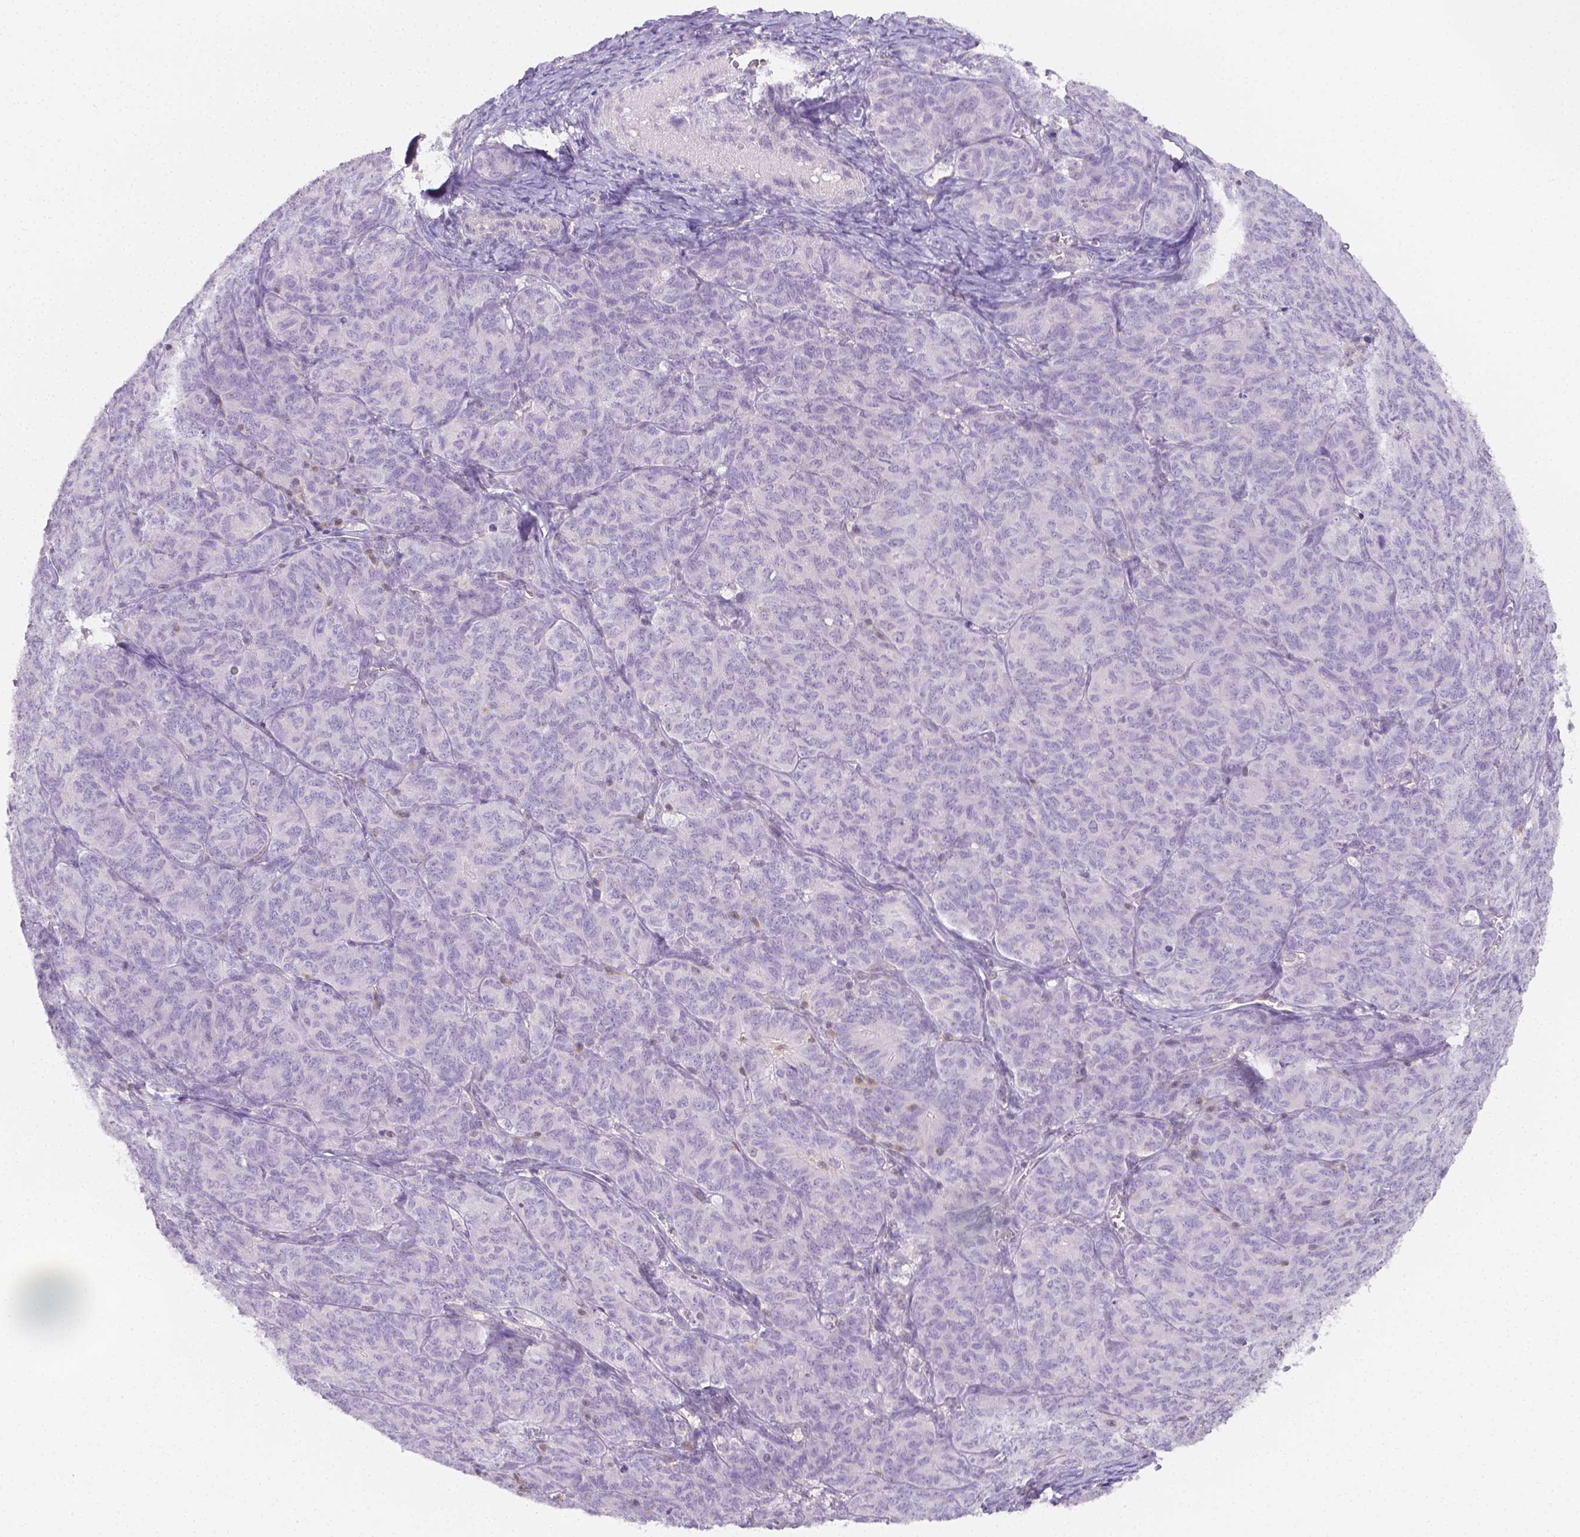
{"staining": {"intensity": "negative", "quantity": "none", "location": "none"}, "tissue": "ovarian cancer", "cell_type": "Tumor cells", "image_type": "cancer", "snomed": [{"axis": "morphology", "description": "Carcinoma, endometroid"}, {"axis": "topography", "description": "Ovary"}], "caption": "Immunohistochemistry of endometroid carcinoma (ovarian) exhibits no expression in tumor cells.", "gene": "SGTB", "patient": {"sex": "female", "age": 80}}